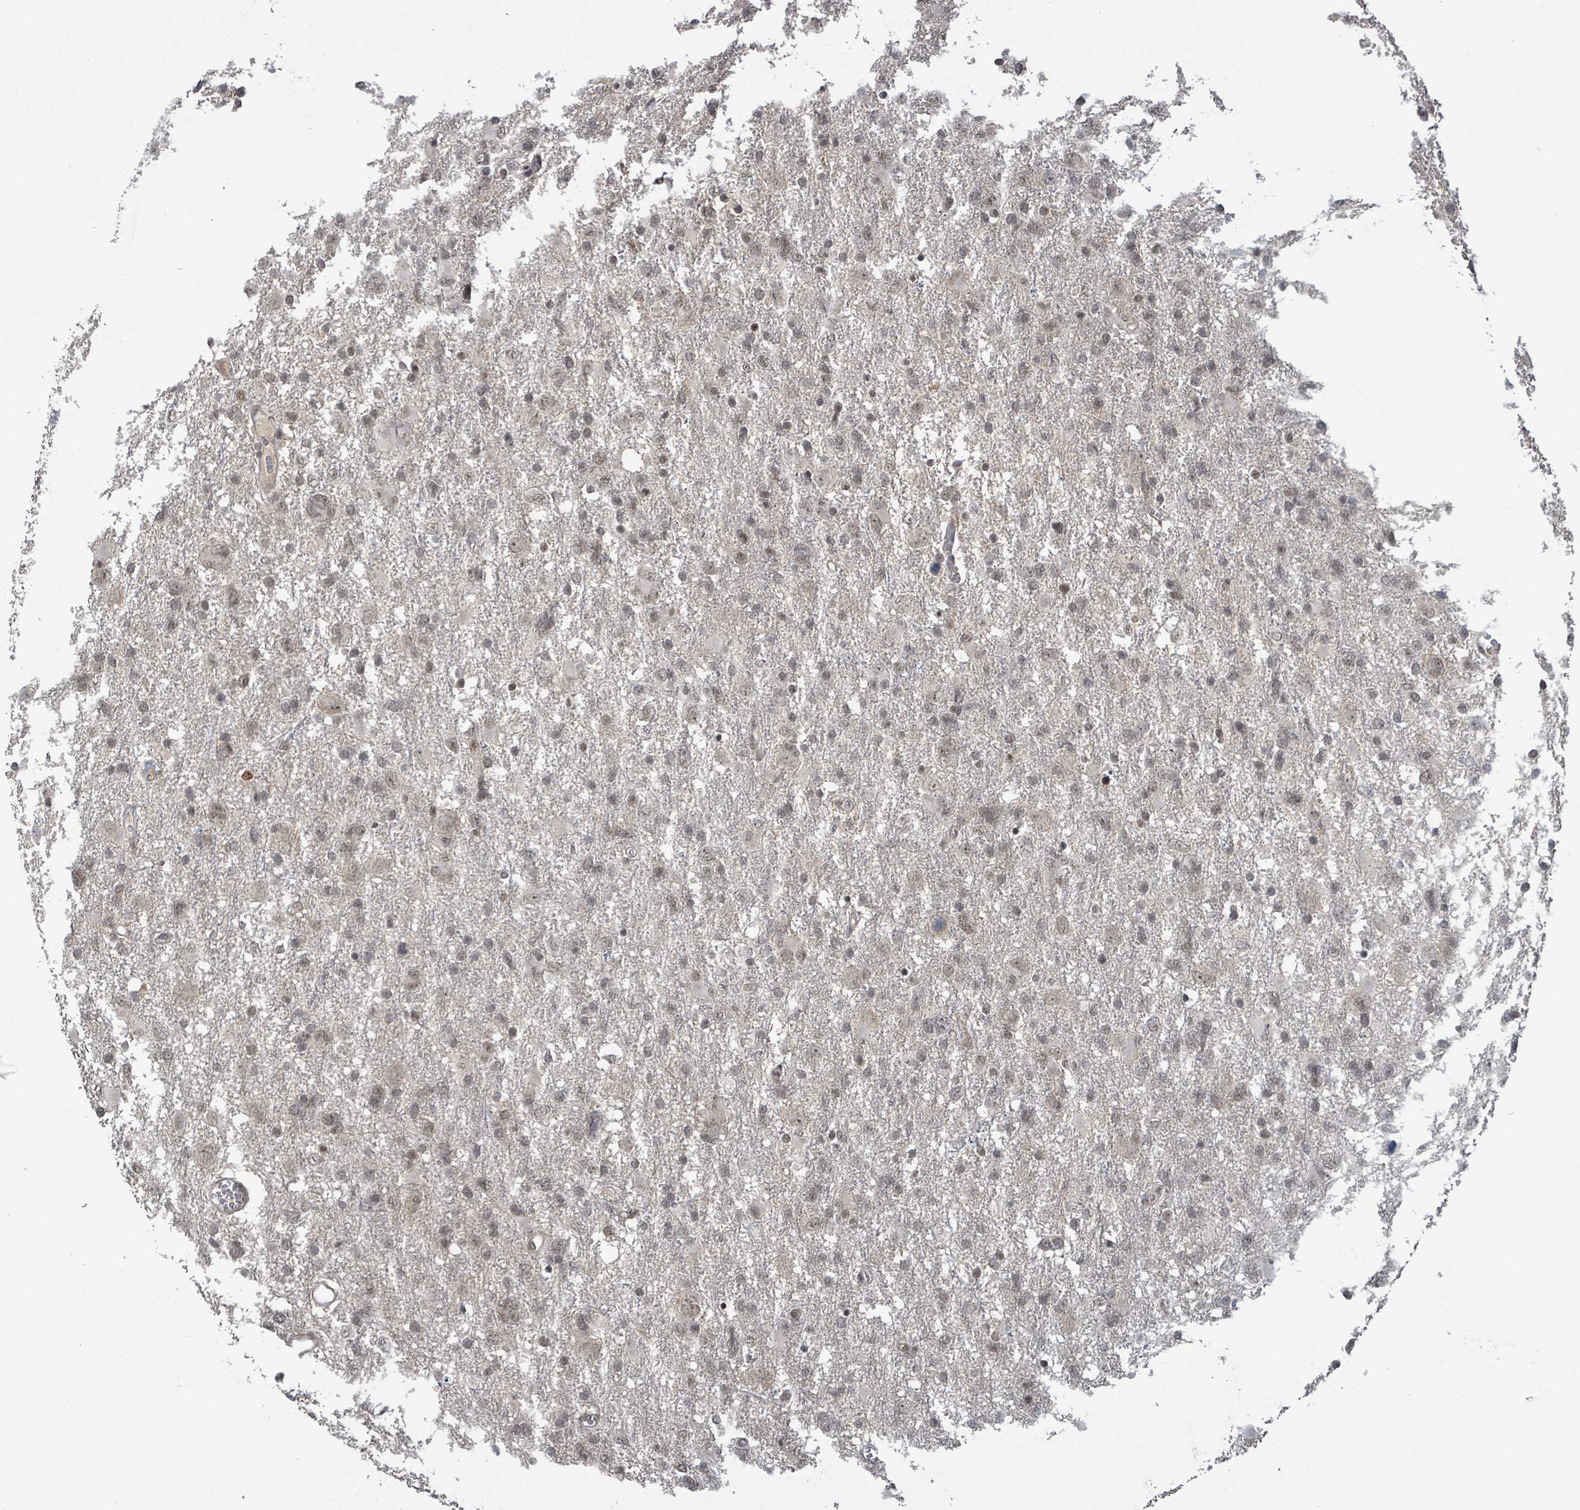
{"staining": {"intensity": "weak", "quantity": ">75%", "location": "cytoplasmic/membranous,nuclear"}, "tissue": "glioma", "cell_type": "Tumor cells", "image_type": "cancer", "snomed": [{"axis": "morphology", "description": "Glioma, malignant, High grade"}, {"axis": "topography", "description": "Brain"}], "caption": "Immunohistochemical staining of human glioma shows low levels of weak cytoplasmic/membranous and nuclear staining in about >75% of tumor cells. The staining was performed using DAB (3,3'-diaminobenzidine) to visualize the protein expression in brown, while the nuclei were stained in blue with hematoxylin (Magnification: 20x).", "gene": "ZBTB14", "patient": {"sex": "male", "age": 61}}